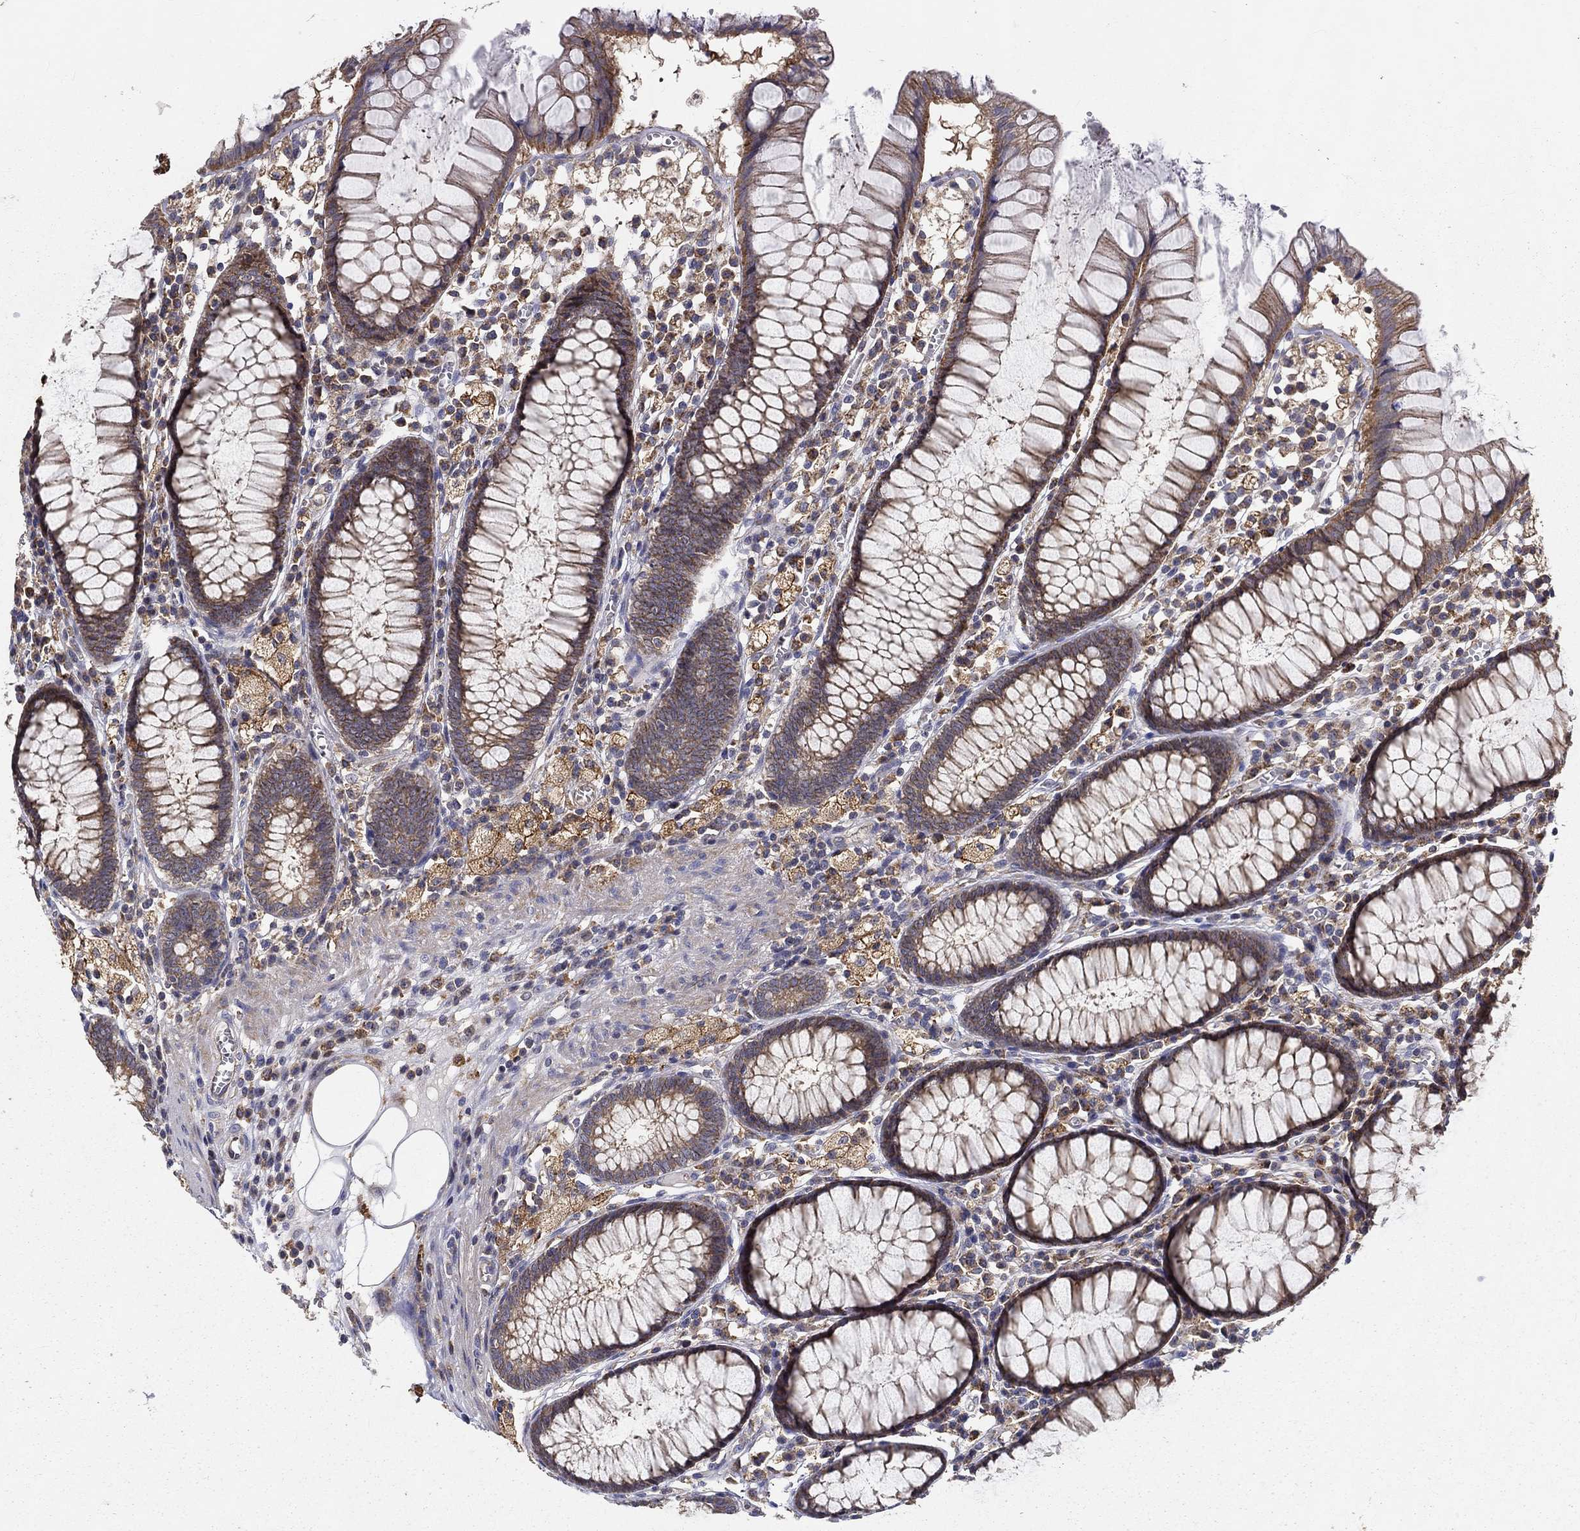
{"staining": {"intensity": "negative", "quantity": "none", "location": "none"}, "tissue": "colon", "cell_type": "Endothelial cells", "image_type": "normal", "snomed": [{"axis": "morphology", "description": "Normal tissue, NOS"}, {"axis": "topography", "description": "Colon"}], "caption": "Micrograph shows no significant protein positivity in endothelial cells of unremarkable colon.", "gene": "ALDH4A1", "patient": {"sex": "male", "age": 65}}